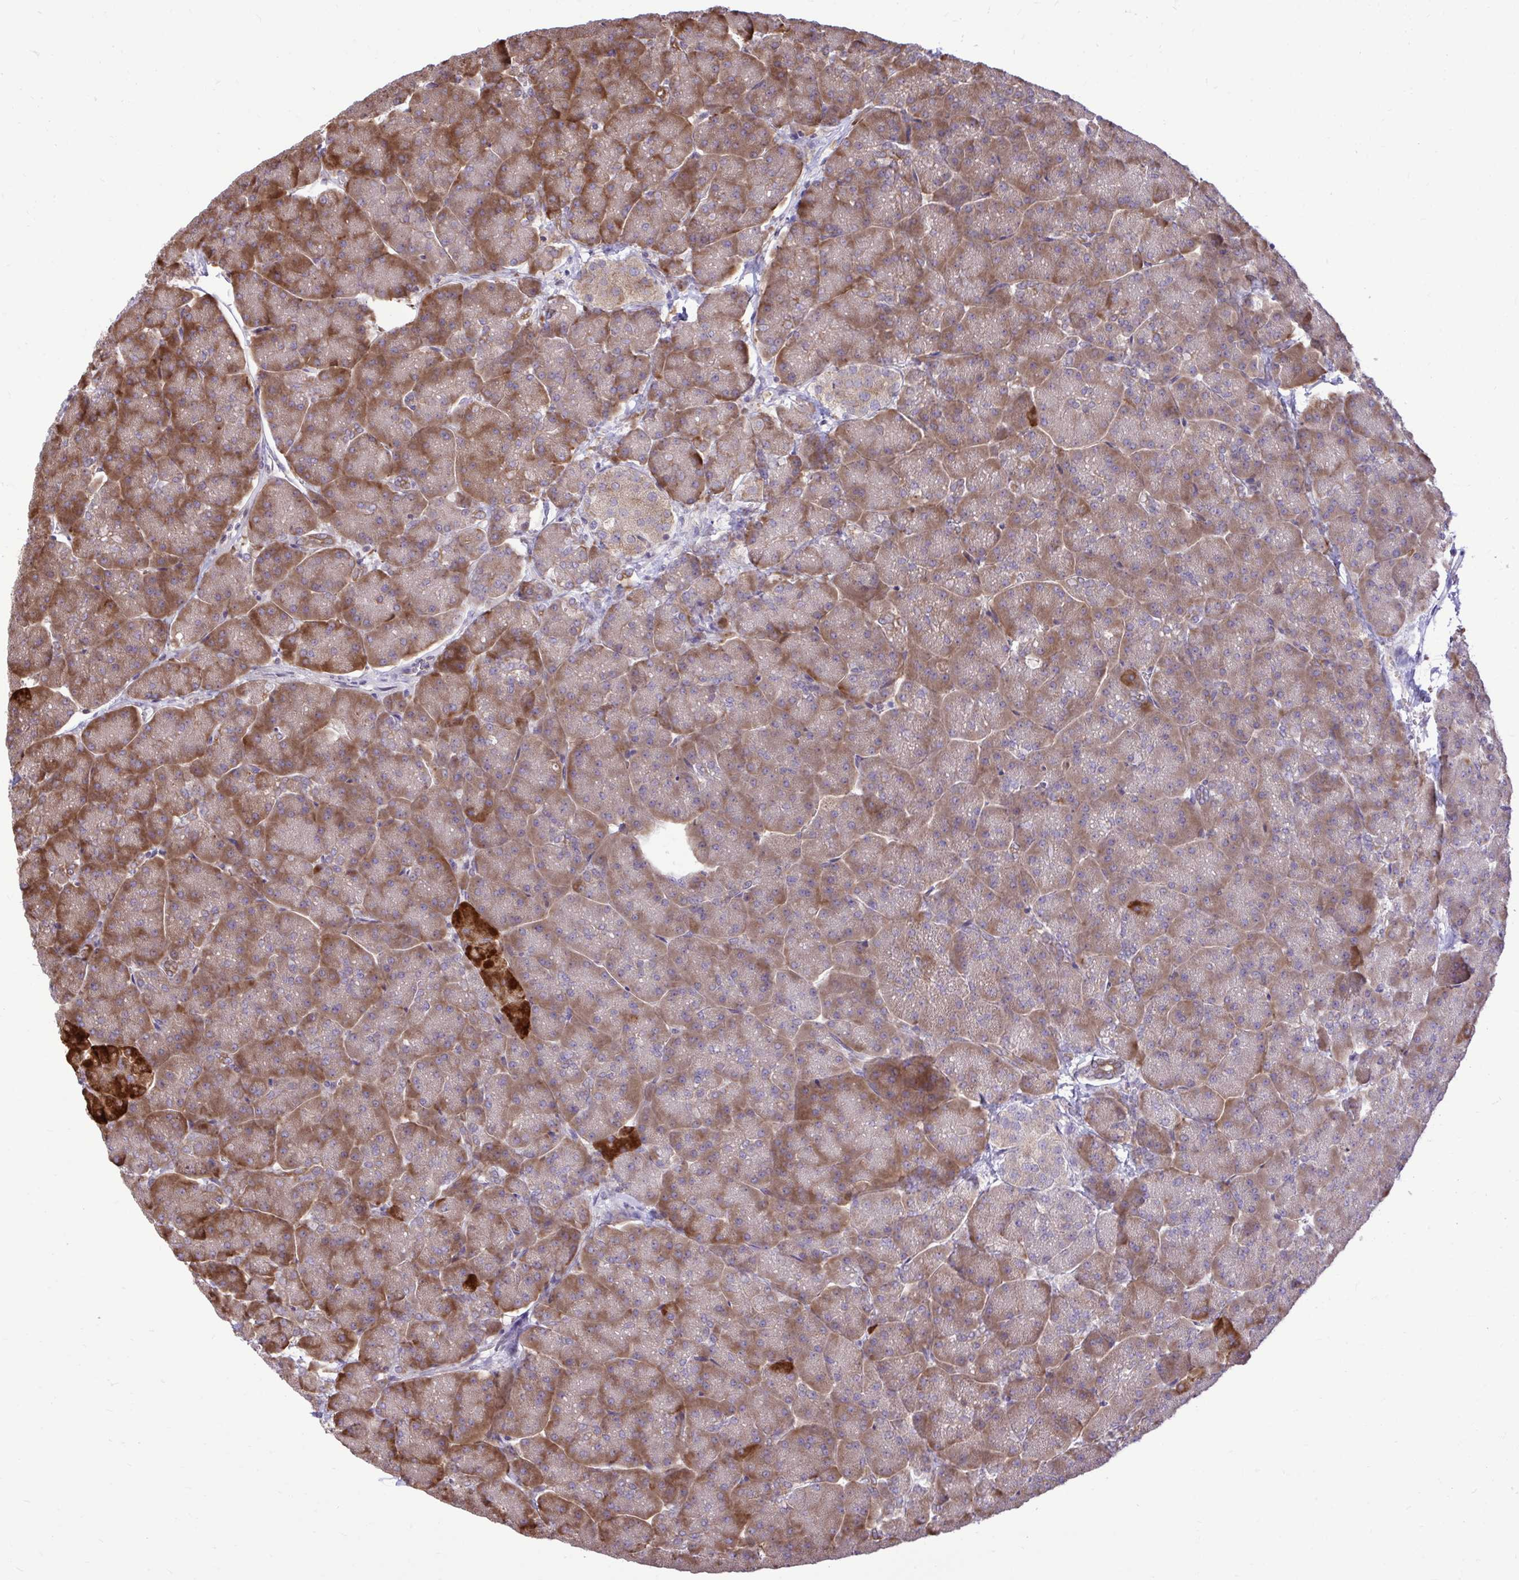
{"staining": {"intensity": "moderate", "quantity": ">75%", "location": "cytoplasmic/membranous"}, "tissue": "pancreas", "cell_type": "Exocrine glandular cells", "image_type": "normal", "snomed": [{"axis": "morphology", "description": "Normal tissue, NOS"}, {"axis": "topography", "description": "Pancreas"}, {"axis": "topography", "description": "Peripheral nerve tissue"}], "caption": "Pancreas stained with immunohistochemistry reveals moderate cytoplasmic/membranous expression in approximately >75% of exocrine glandular cells.", "gene": "METTL9", "patient": {"sex": "male", "age": 54}}